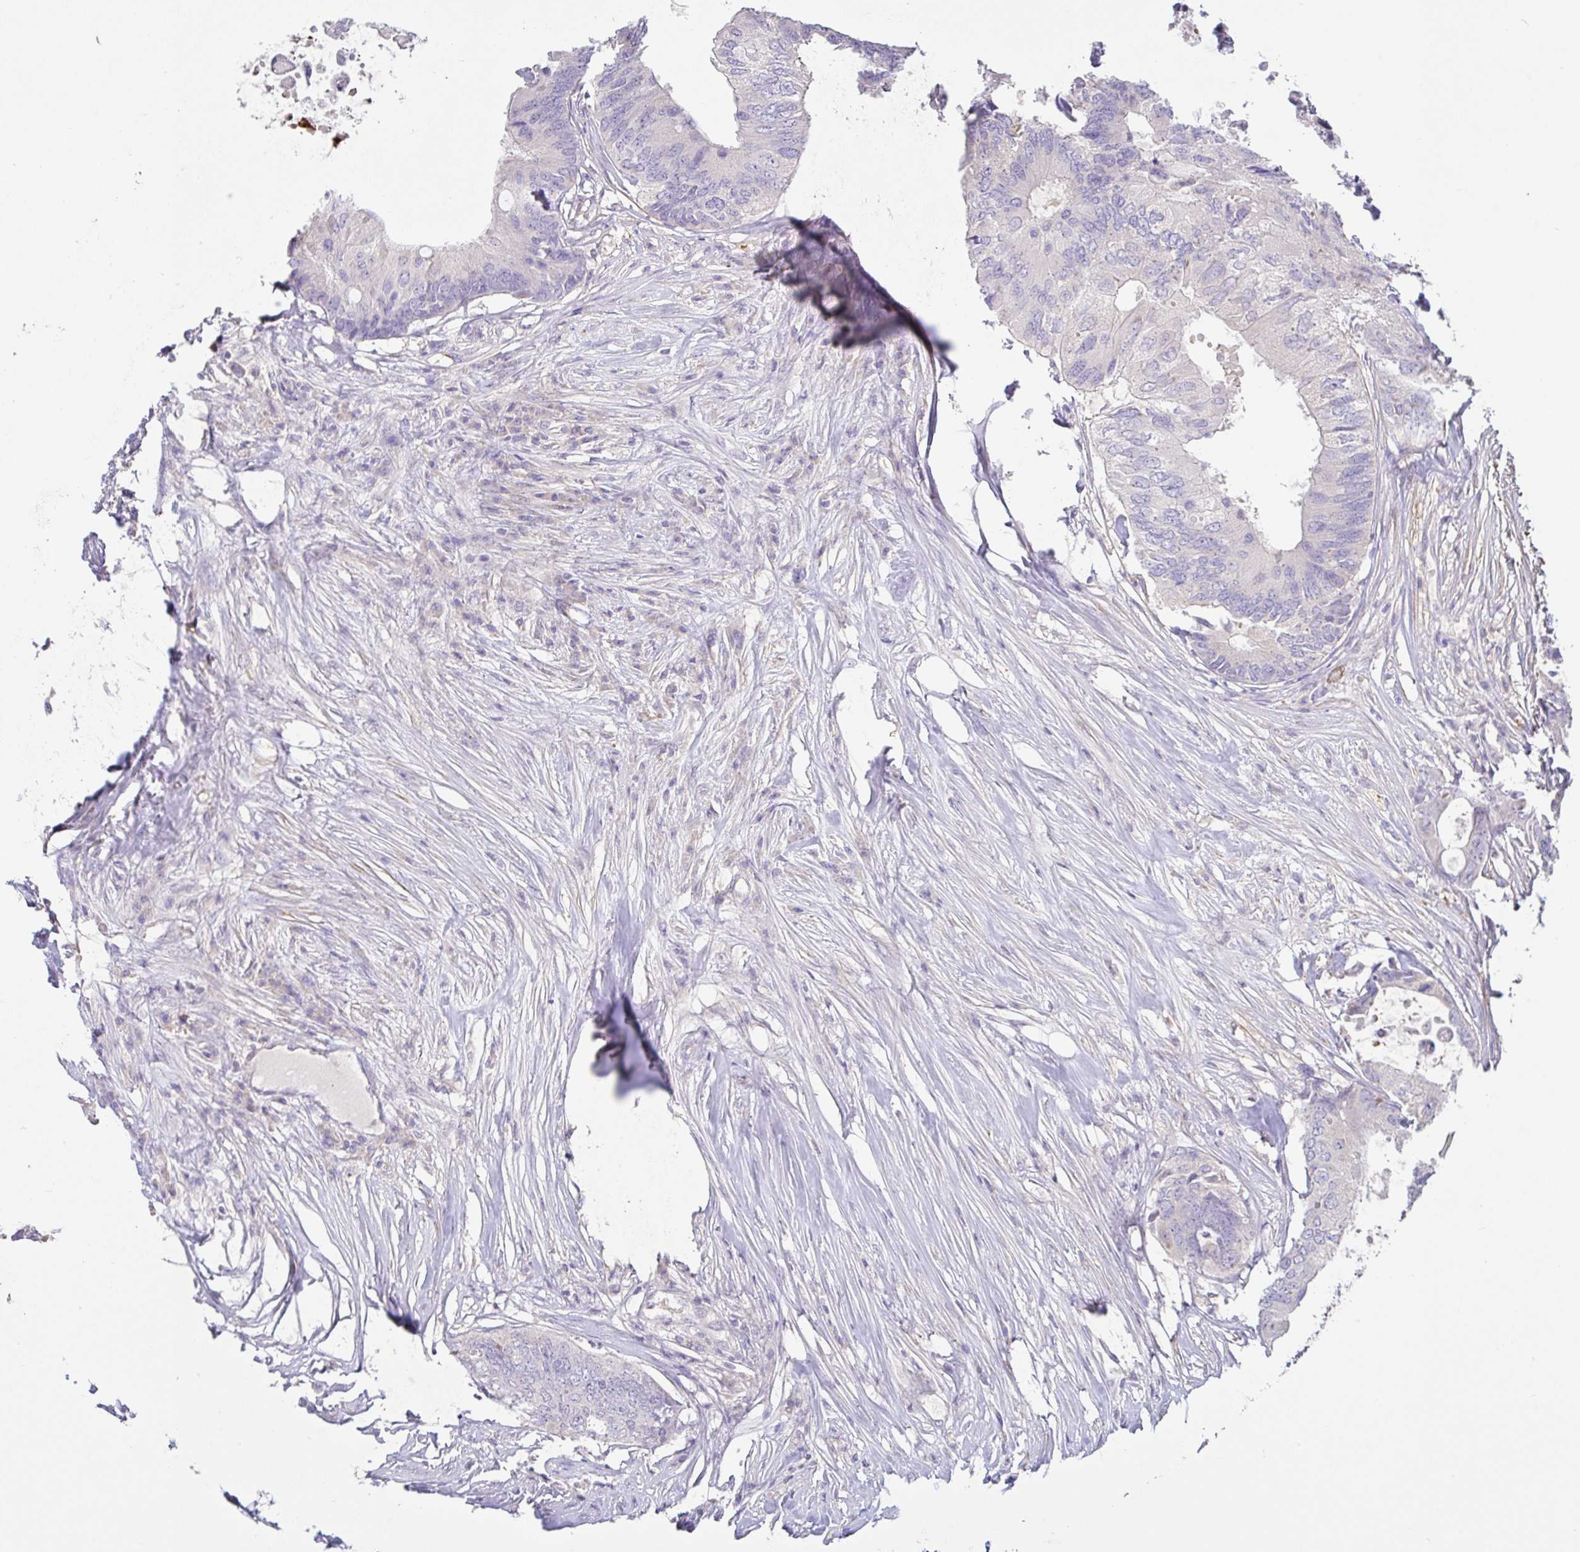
{"staining": {"intensity": "negative", "quantity": "none", "location": "none"}, "tissue": "colorectal cancer", "cell_type": "Tumor cells", "image_type": "cancer", "snomed": [{"axis": "morphology", "description": "Adenocarcinoma, NOS"}, {"axis": "topography", "description": "Colon"}], "caption": "Immunohistochemical staining of human colorectal cancer displays no significant staining in tumor cells.", "gene": "PYGM", "patient": {"sex": "male", "age": 71}}